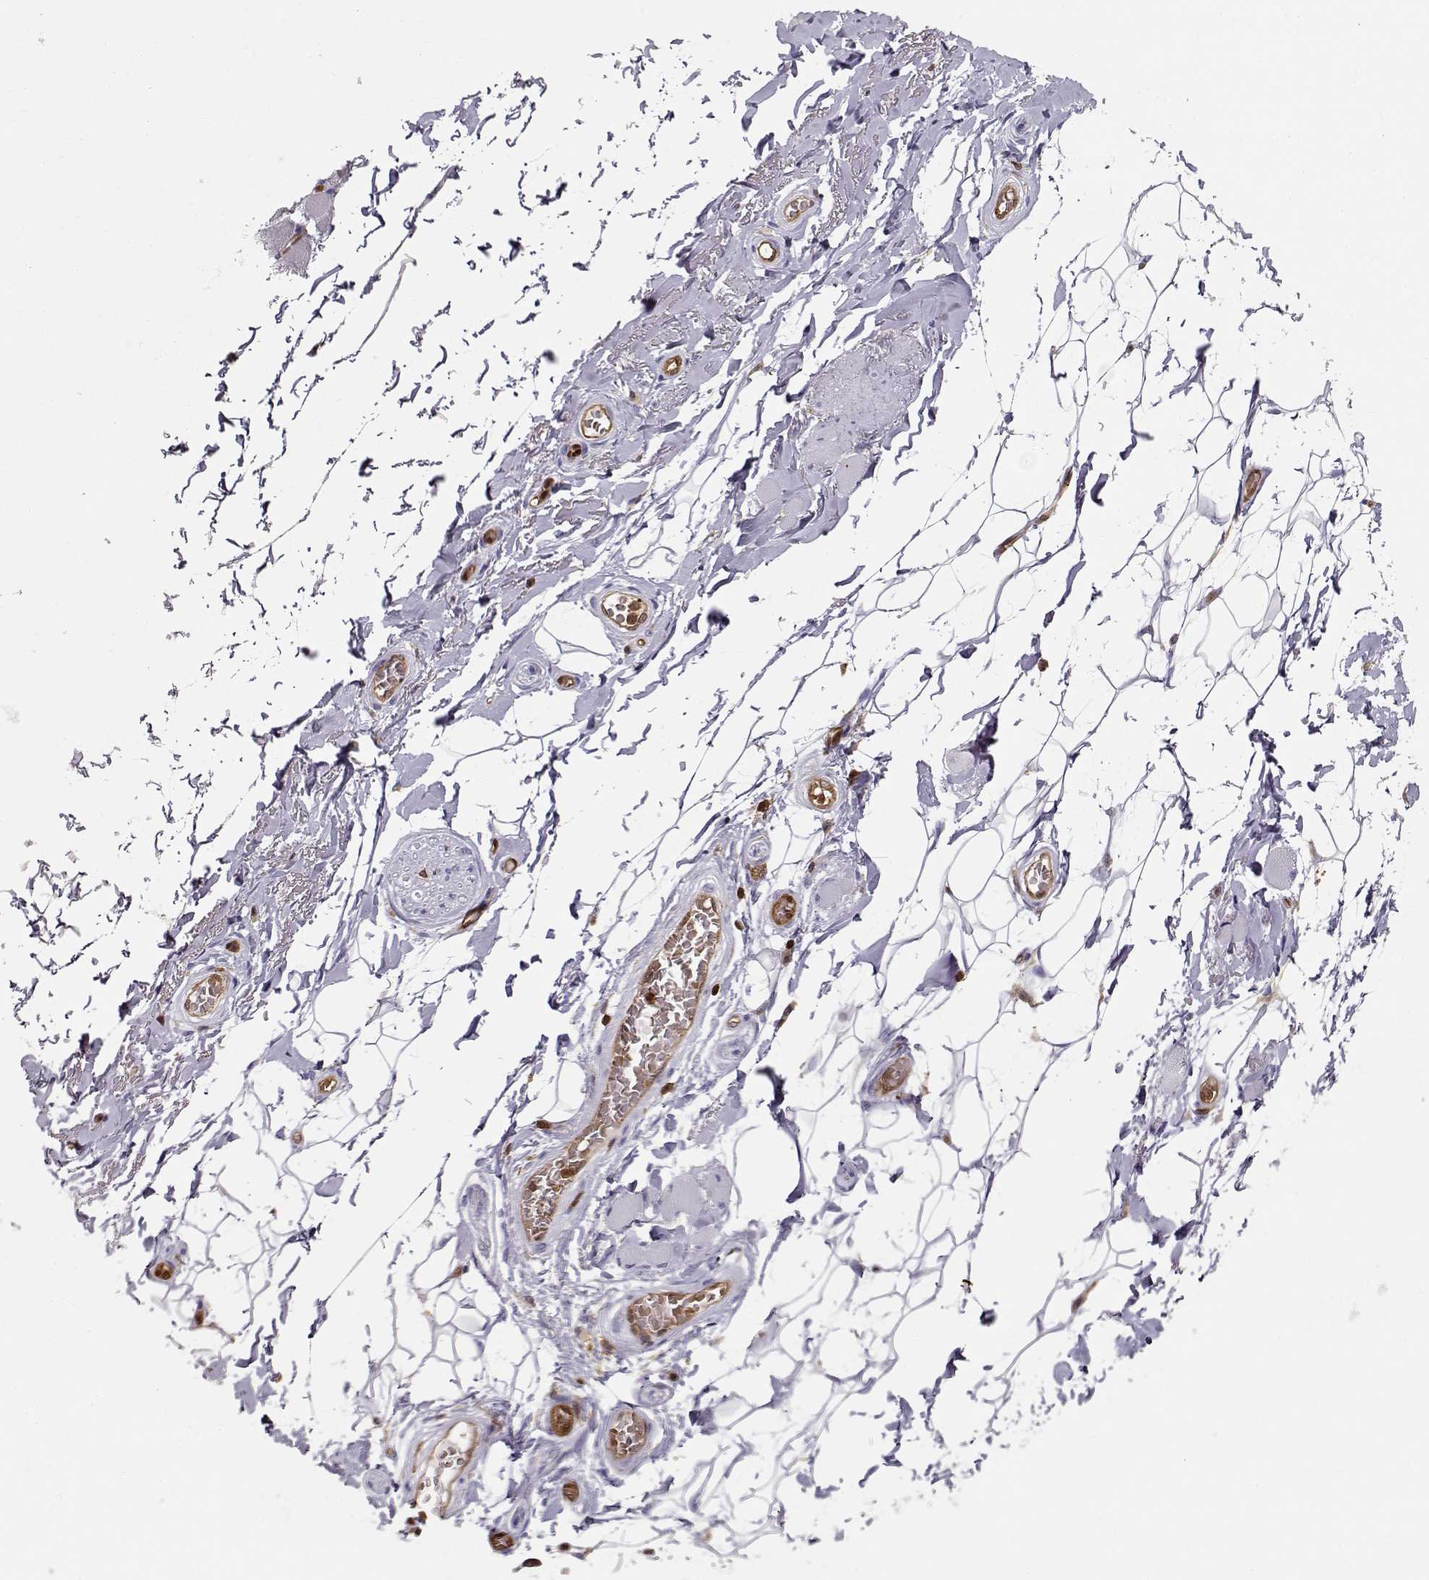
{"staining": {"intensity": "negative", "quantity": "none", "location": "none"}, "tissue": "adipose tissue", "cell_type": "Adipocytes", "image_type": "normal", "snomed": [{"axis": "morphology", "description": "Normal tissue, NOS"}, {"axis": "topography", "description": "Anal"}, {"axis": "topography", "description": "Peripheral nerve tissue"}], "caption": "IHC image of normal adipose tissue: adipose tissue stained with DAB demonstrates no significant protein positivity in adipocytes.", "gene": "PNP", "patient": {"sex": "male", "age": 53}}